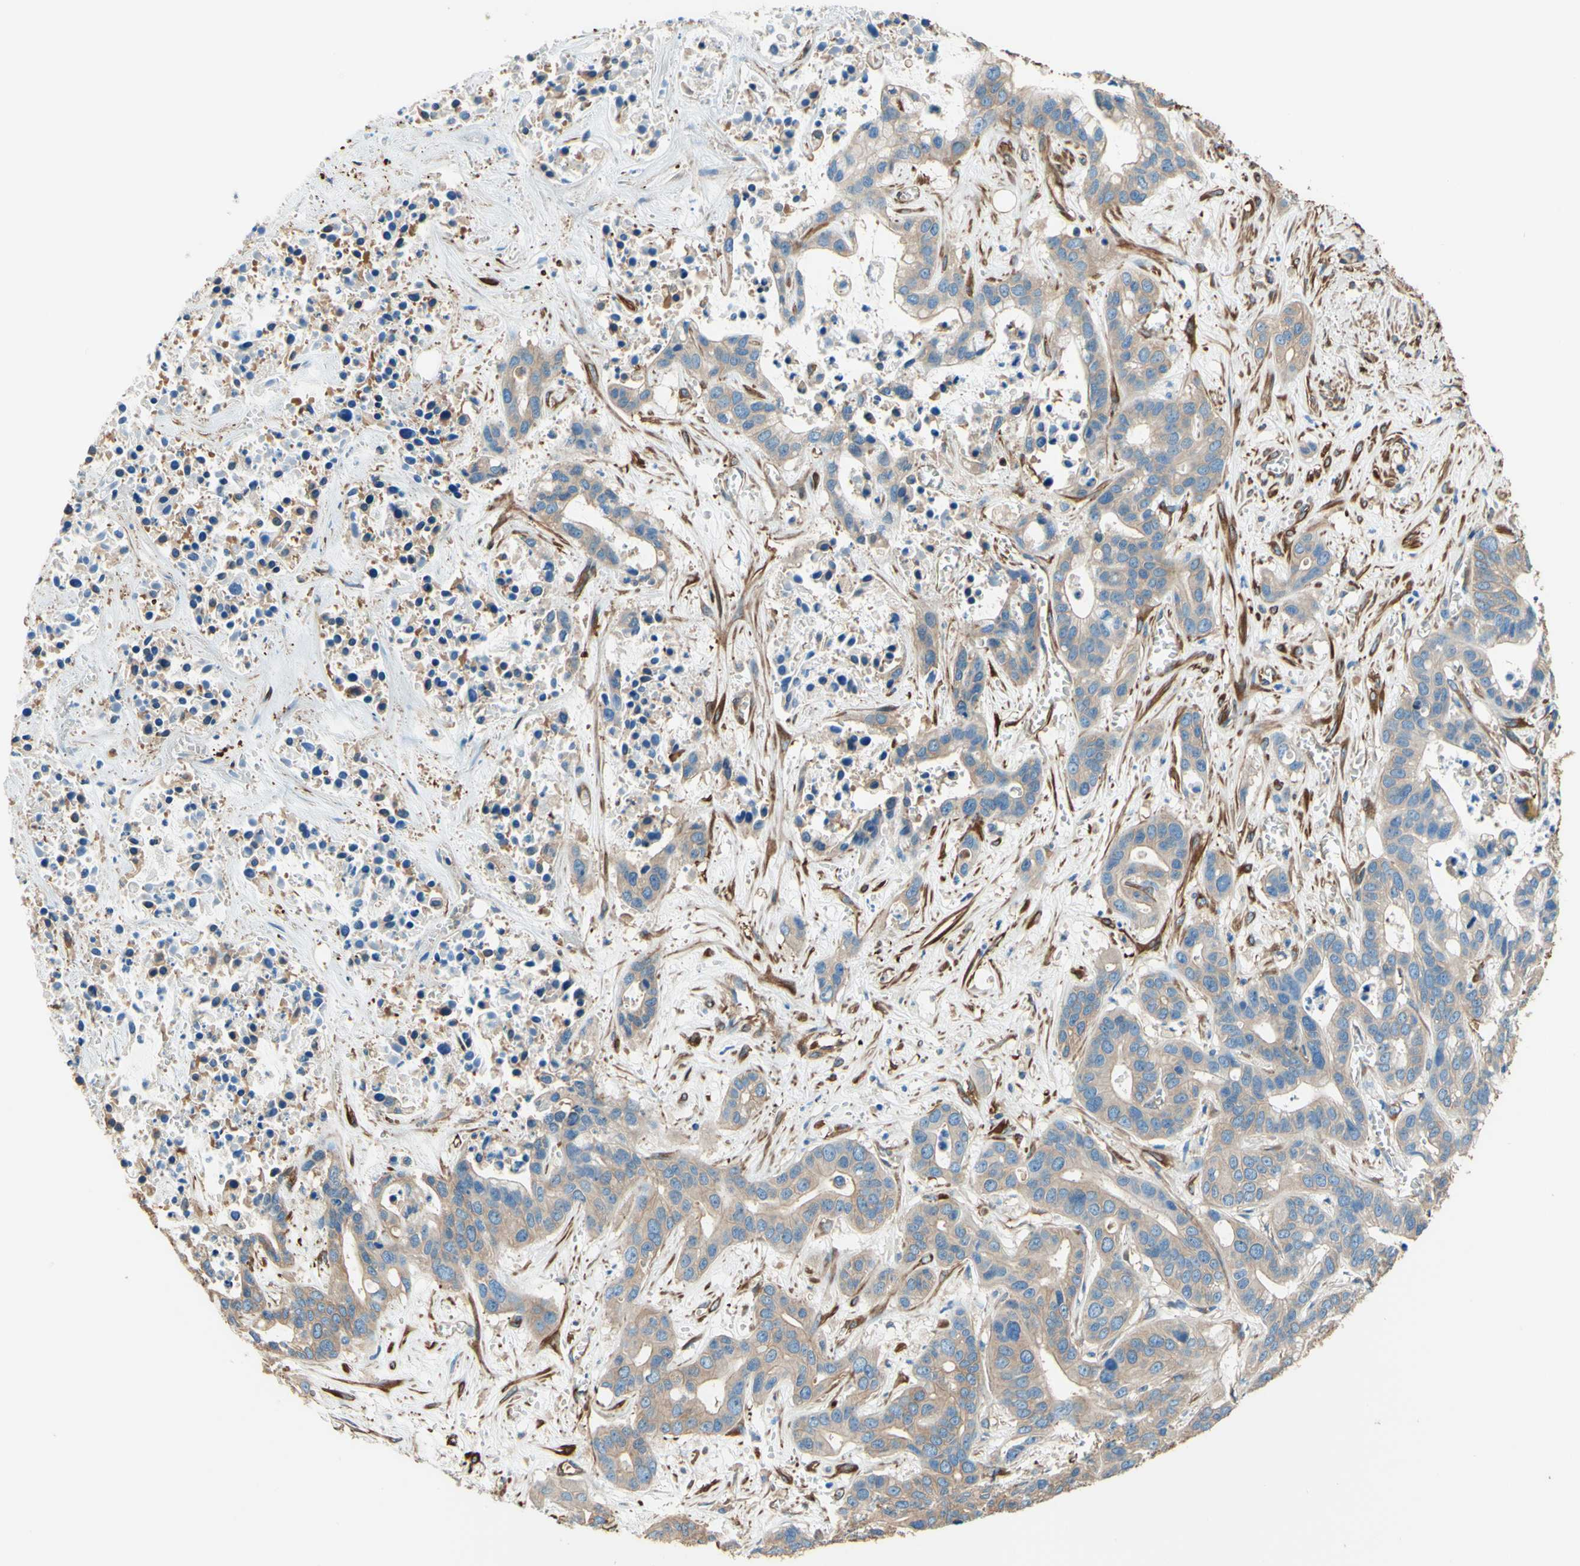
{"staining": {"intensity": "weak", "quantity": ">75%", "location": "cytoplasmic/membranous"}, "tissue": "liver cancer", "cell_type": "Tumor cells", "image_type": "cancer", "snomed": [{"axis": "morphology", "description": "Cholangiocarcinoma"}, {"axis": "topography", "description": "Liver"}], "caption": "Protein expression analysis of human liver cancer reveals weak cytoplasmic/membranous expression in approximately >75% of tumor cells.", "gene": "DPYSL3", "patient": {"sex": "female", "age": 65}}